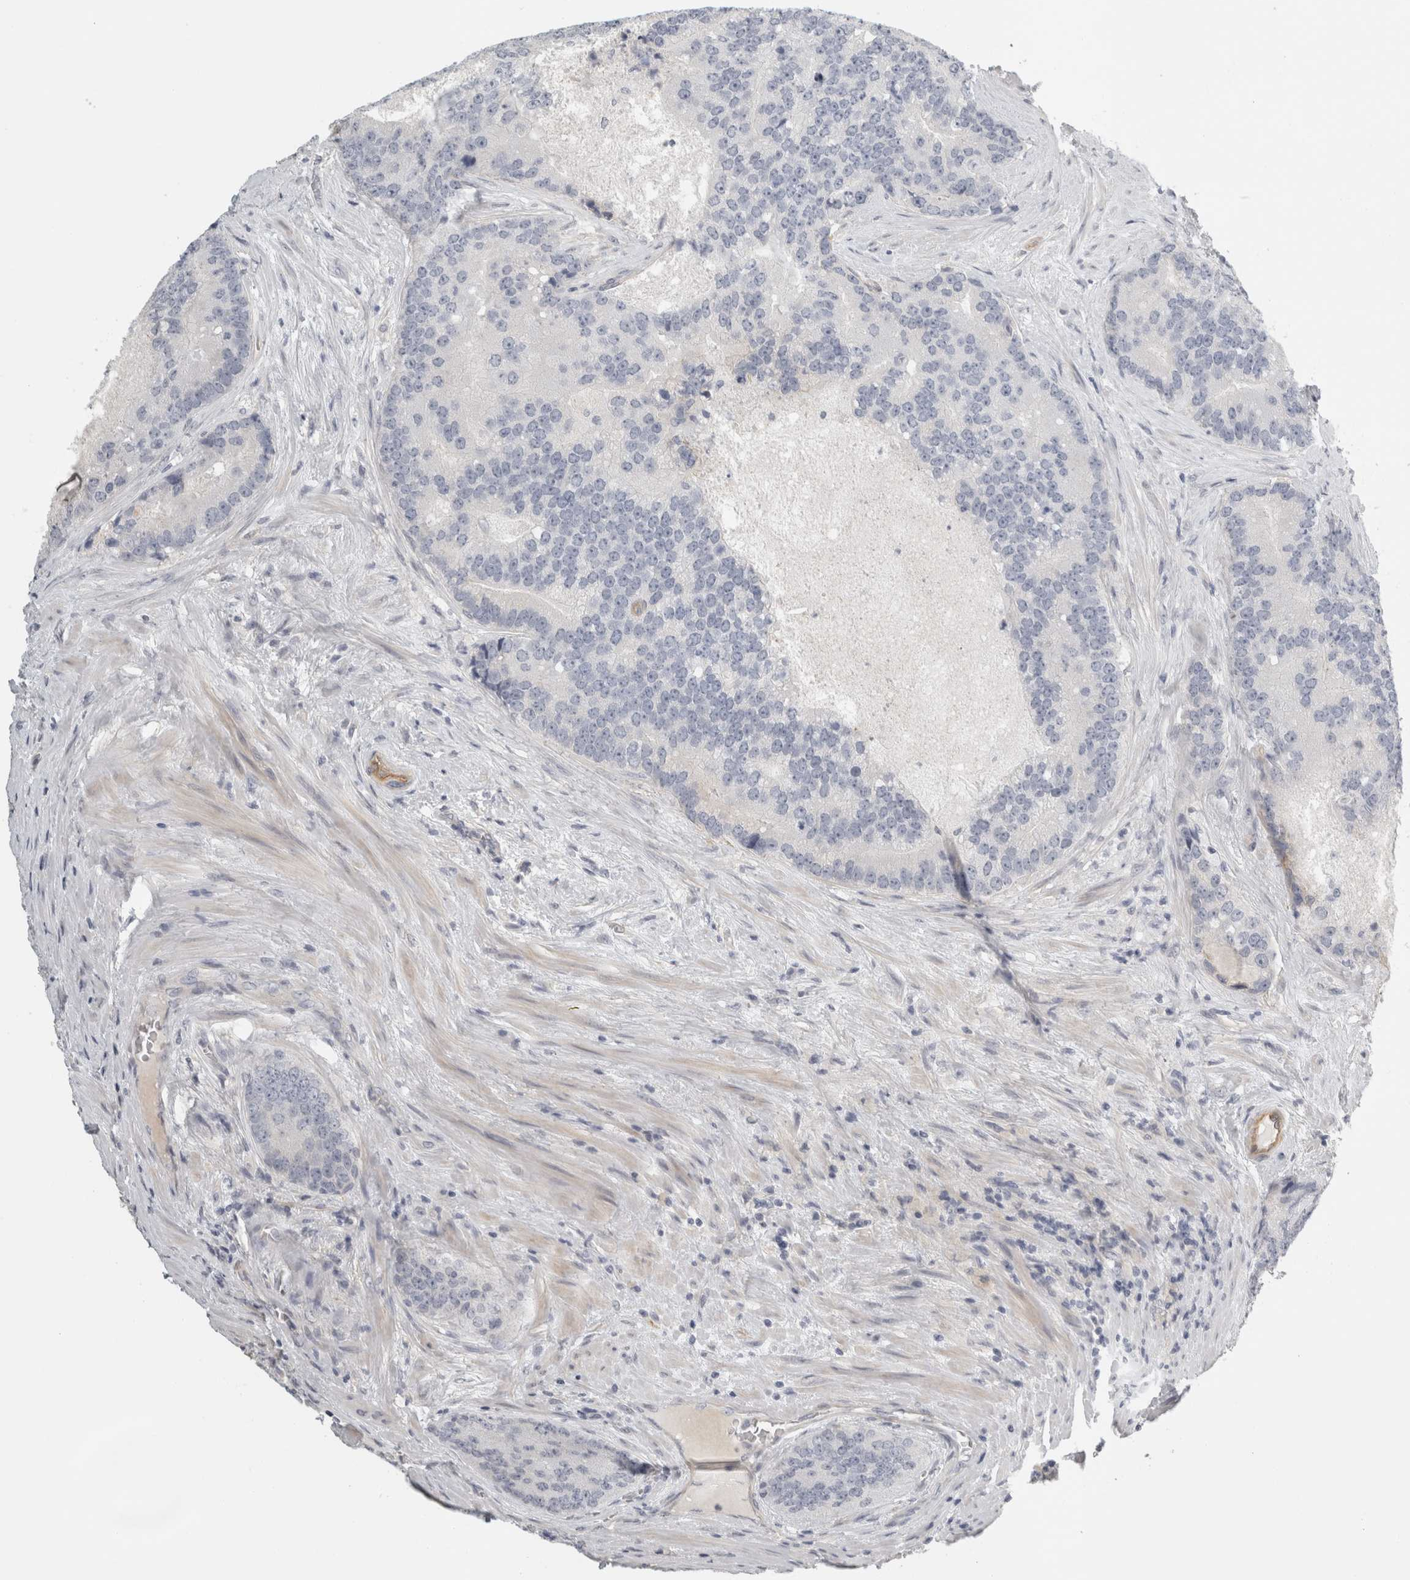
{"staining": {"intensity": "negative", "quantity": "none", "location": "none"}, "tissue": "prostate cancer", "cell_type": "Tumor cells", "image_type": "cancer", "snomed": [{"axis": "morphology", "description": "Adenocarcinoma, High grade"}, {"axis": "topography", "description": "Prostate"}], "caption": "Micrograph shows no protein positivity in tumor cells of adenocarcinoma (high-grade) (prostate) tissue.", "gene": "FBLIM1", "patient": {"sex": "male", "age": 70}}